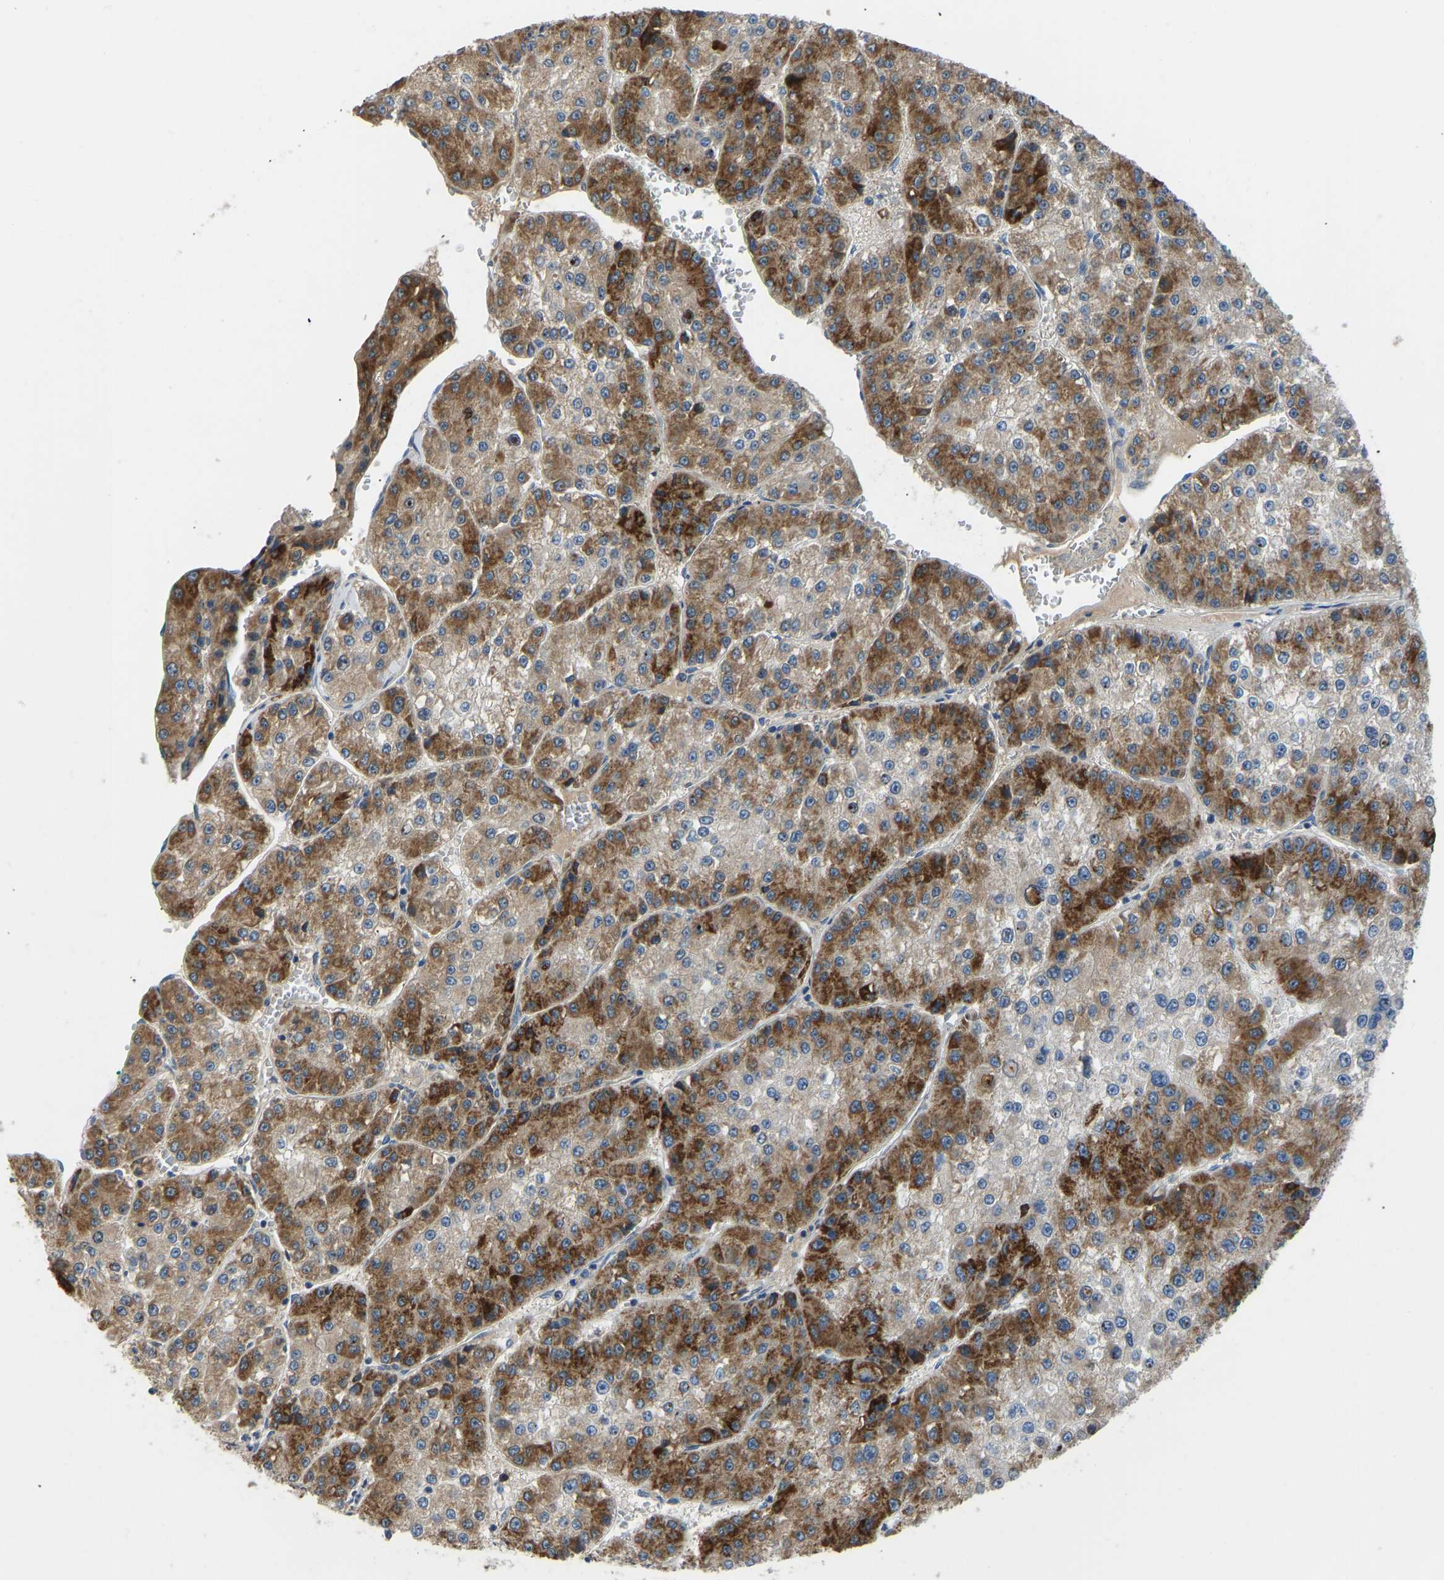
{"staining": {"intensity": "moderate", "quantity": ">75%", "location": "cytoplasmic/membranous"}, "tissue": "liver cancer", "cell_type": "Tumor cells", "image_type": "cancer", "snomed": [{"axis": "morphology", "description": "Carcinoma, Hepatocellular, NOS"}, {"axis": "topography", "description": "Liver"}], "caption": "Tumor cells exhibit medium levels of moderate cytoplasmic/membranous staining in approximately >75% of cells in liver hepatocellular carcinoma.", "gene": "RBP1", "patient": {"sex": "female", "age": 73}}